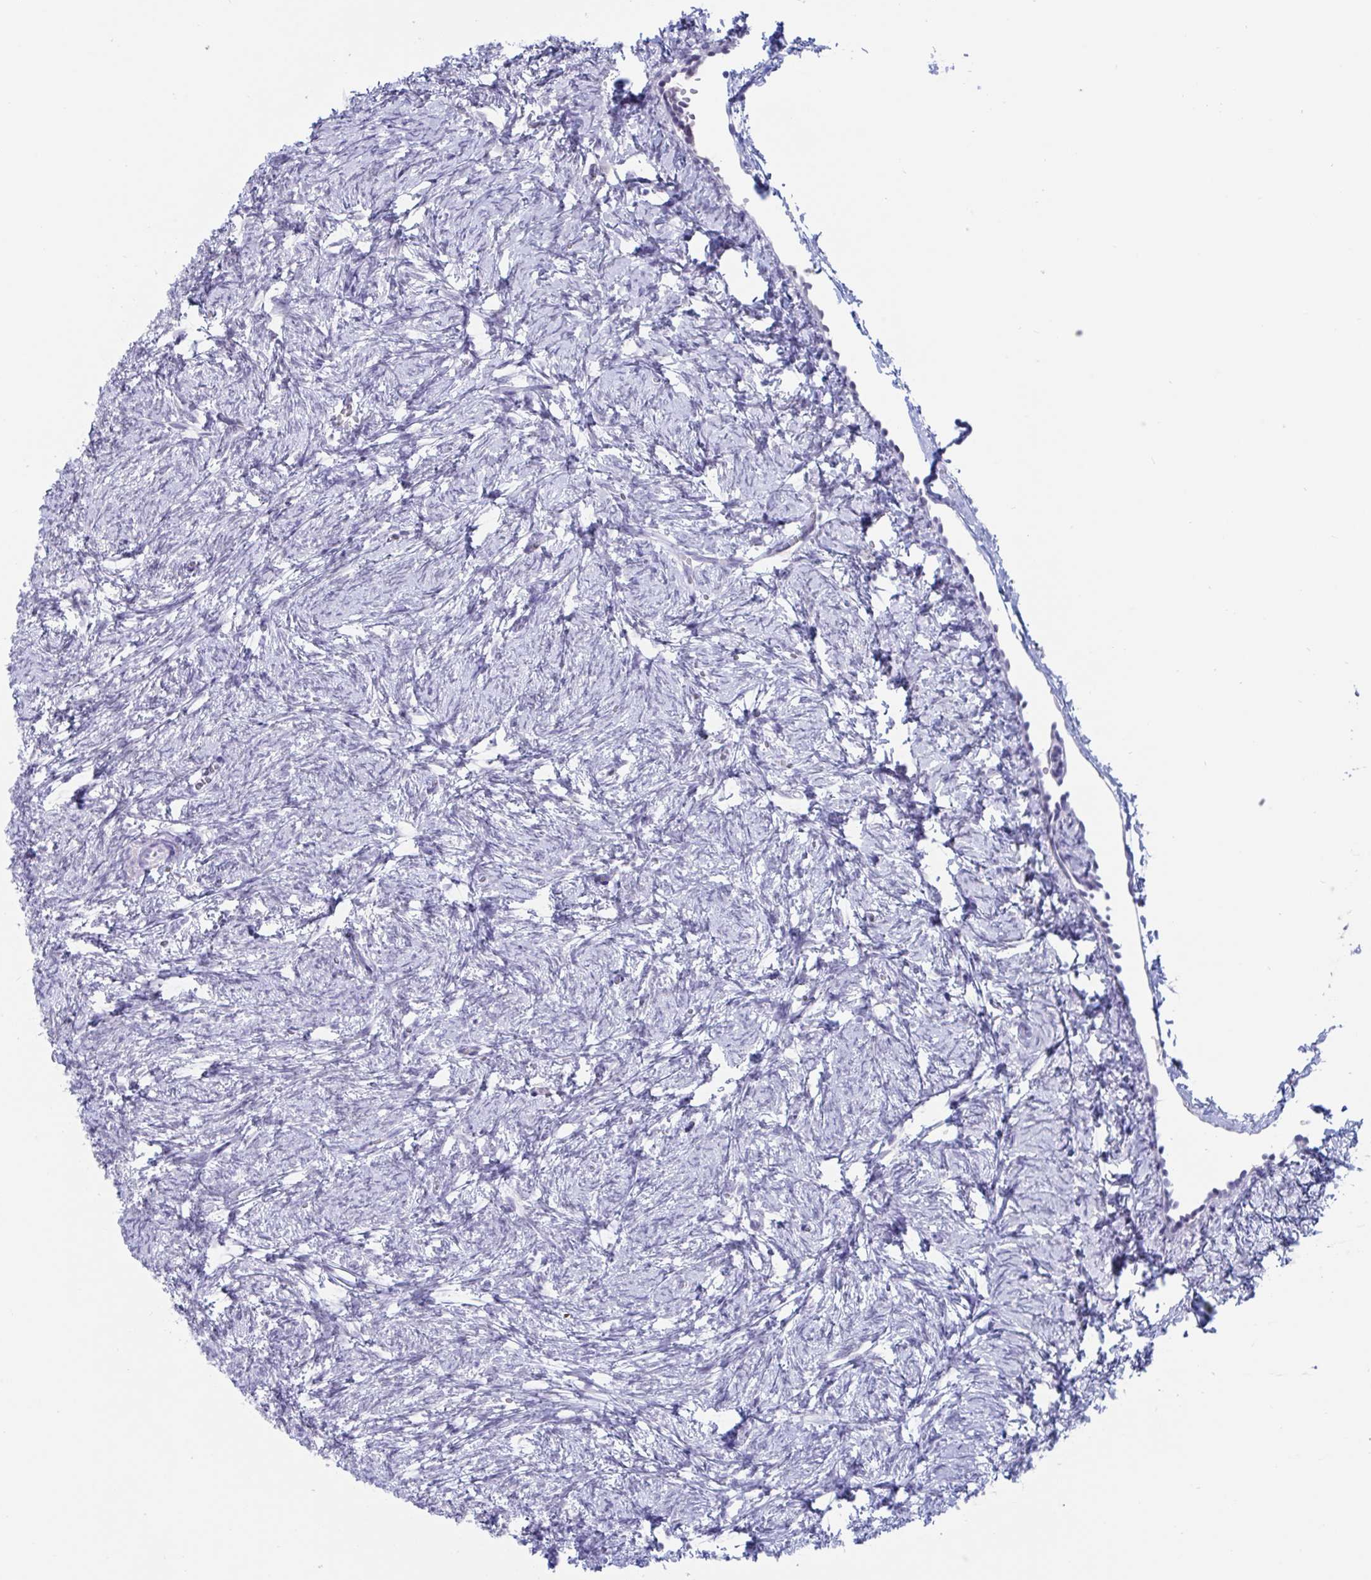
{"staining": {"intensity": "negative", "quantity": "none", "location": "none"}, "tissue": "ovary", "cell_type": "Follicle cells", "image_type": "normal", "snomed": [{"axis": "morphology", "description": "Normal tissue, NOS"}, {"axis": "topography", "description": "Ovary"}], "caption": "This is an immunohistochemistry image of normal ovary. There is no staining in follicle cells.", "gene": "CDX4", "patient": {"sex": "female", "age": 41}}